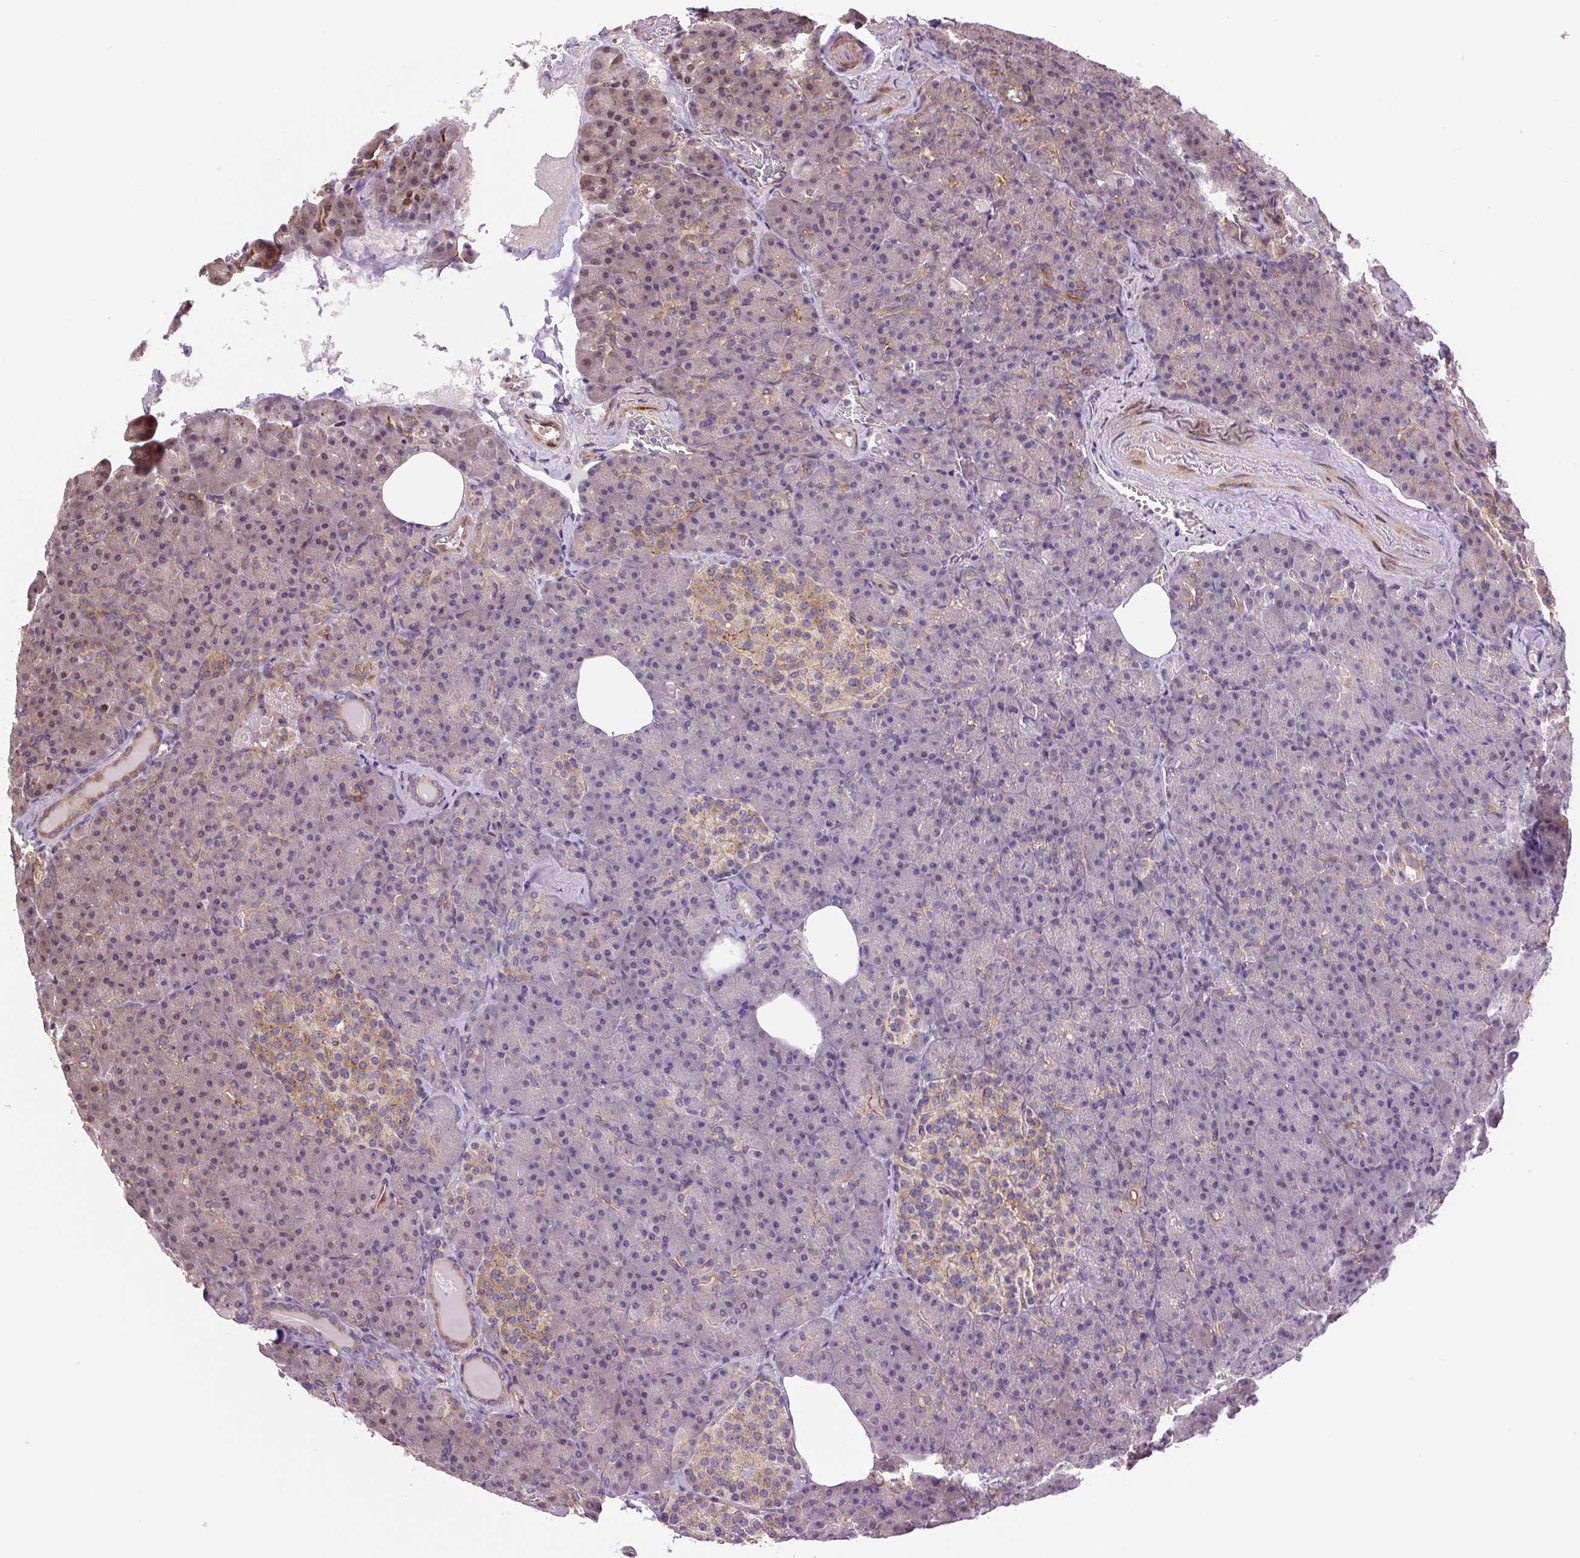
{"staining": {"intensity": "moderate", "quantity": "<25%", "location": "cytoplasmic/membranous"}, "tissue": "pancreas", "cell_type": "Exocrine glandular cells", "image_type": "normal", "snomed": [{"axis": "morphology", "description": "Normal tissue, NOS"}, {"axis": "topography", "description": "Pancreas"}], "caption": "This is a micrograph of IHC staining of unremarkable pancreas, which shows moderate staining in the cytoplasmic/membranous of exocrine glandular cells.", "gene": "SEPTIN10", "patient": {"sex": "female", "age": 74}}